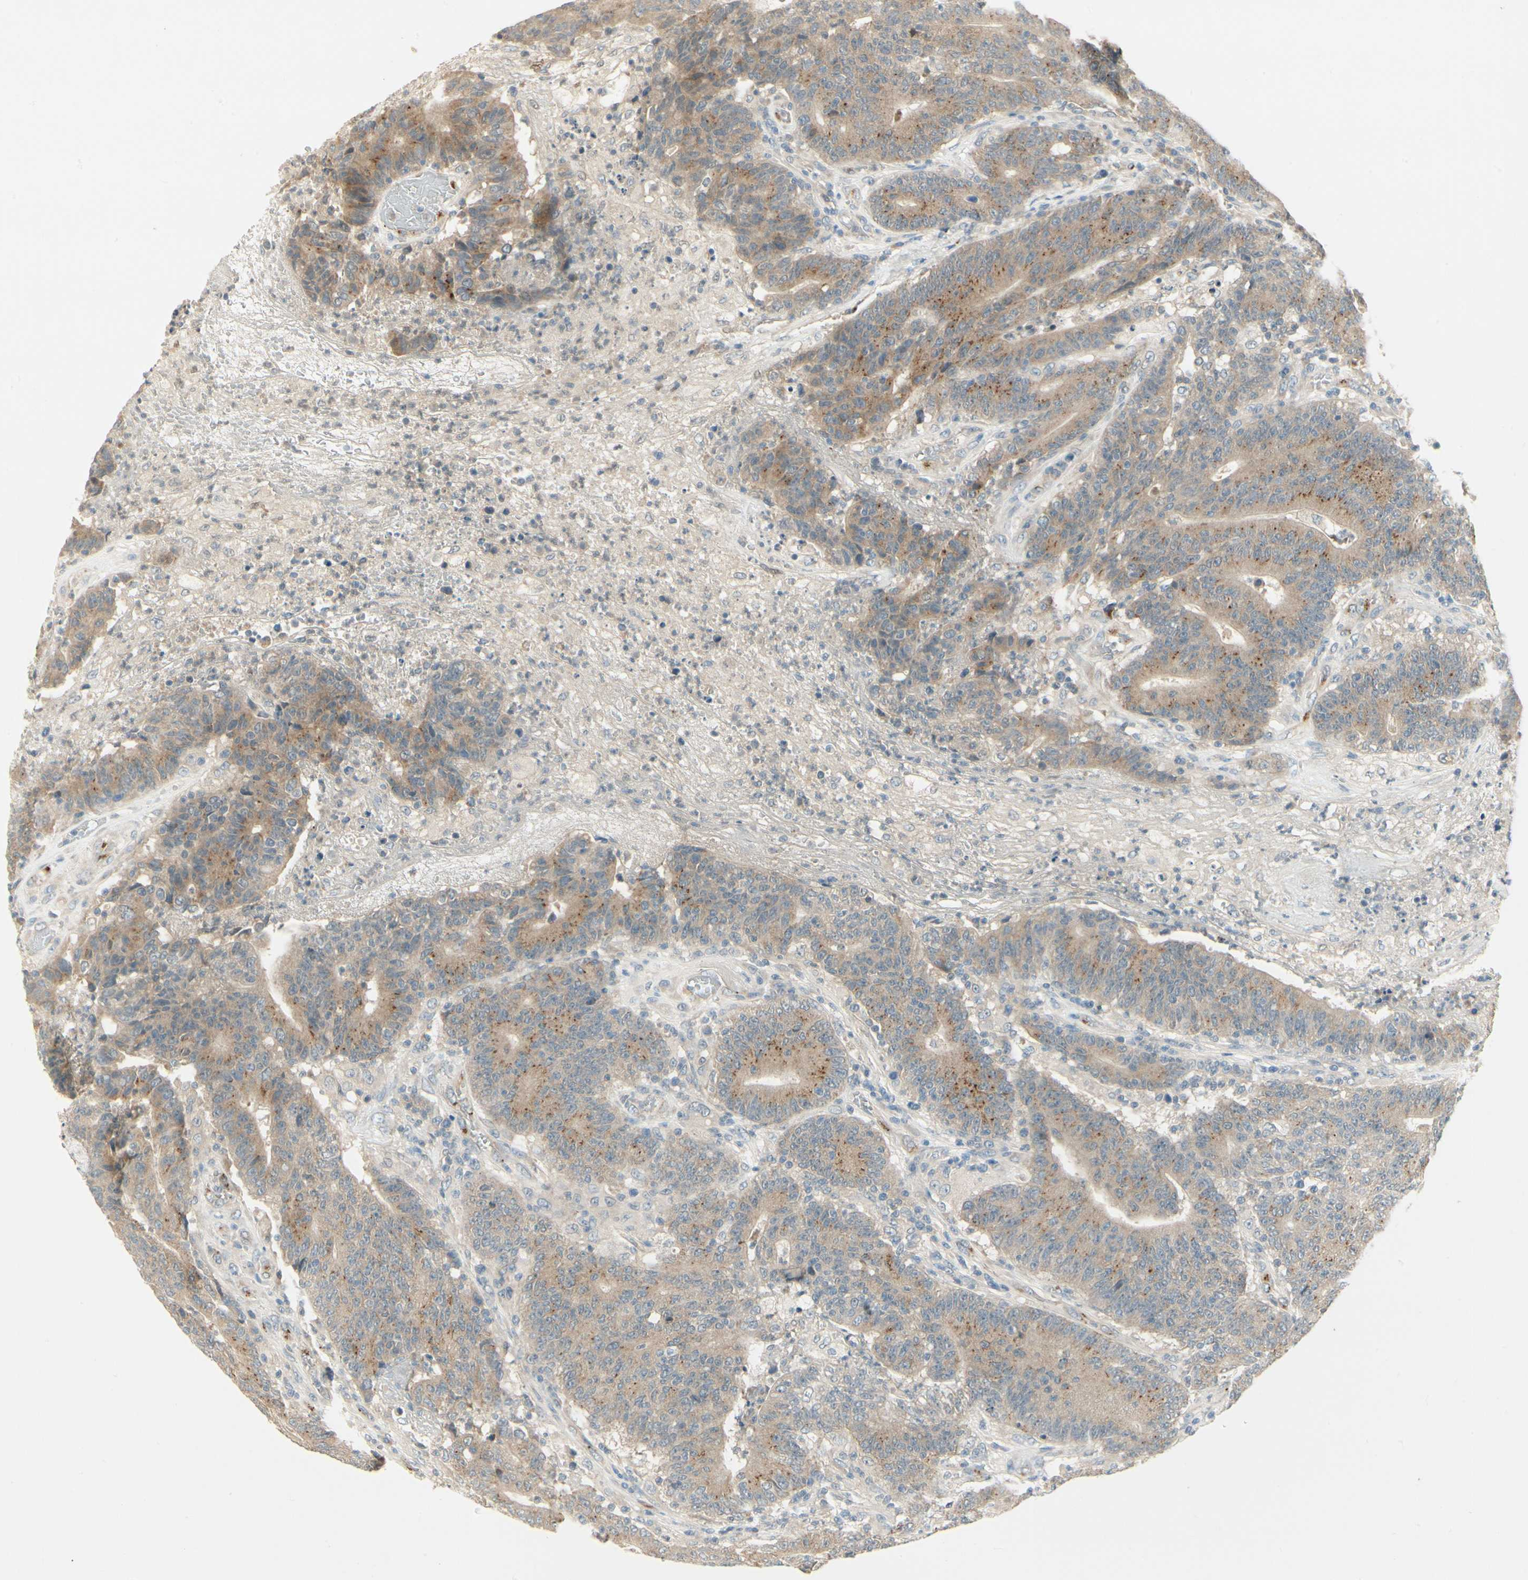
{"staining": {"intensity": "moderate", "quantity": "25%-75%", "location": "cytoplasmic/membranous"}, "tissue": "colorectal cancer", "cell_type": "Tumor cells", "image_type": "cancer", "snomed": [{"axis": "morphology", "description": "Normal tissue, NOS"}, {"axis": "morphology", "description": "Adenocarcinoma, NOS"}, {"axis": "topography", "description": "Colon"}], "caption": "Human adenocarcinoma (colorectal) stained for a protein (brown) demonstrates moderate cytoplasmic/membranous positive staining in approximately 25%-75% of tumor cells.", "gene": "MANSC1", "patient": {"sex": "female", "age": 75}}